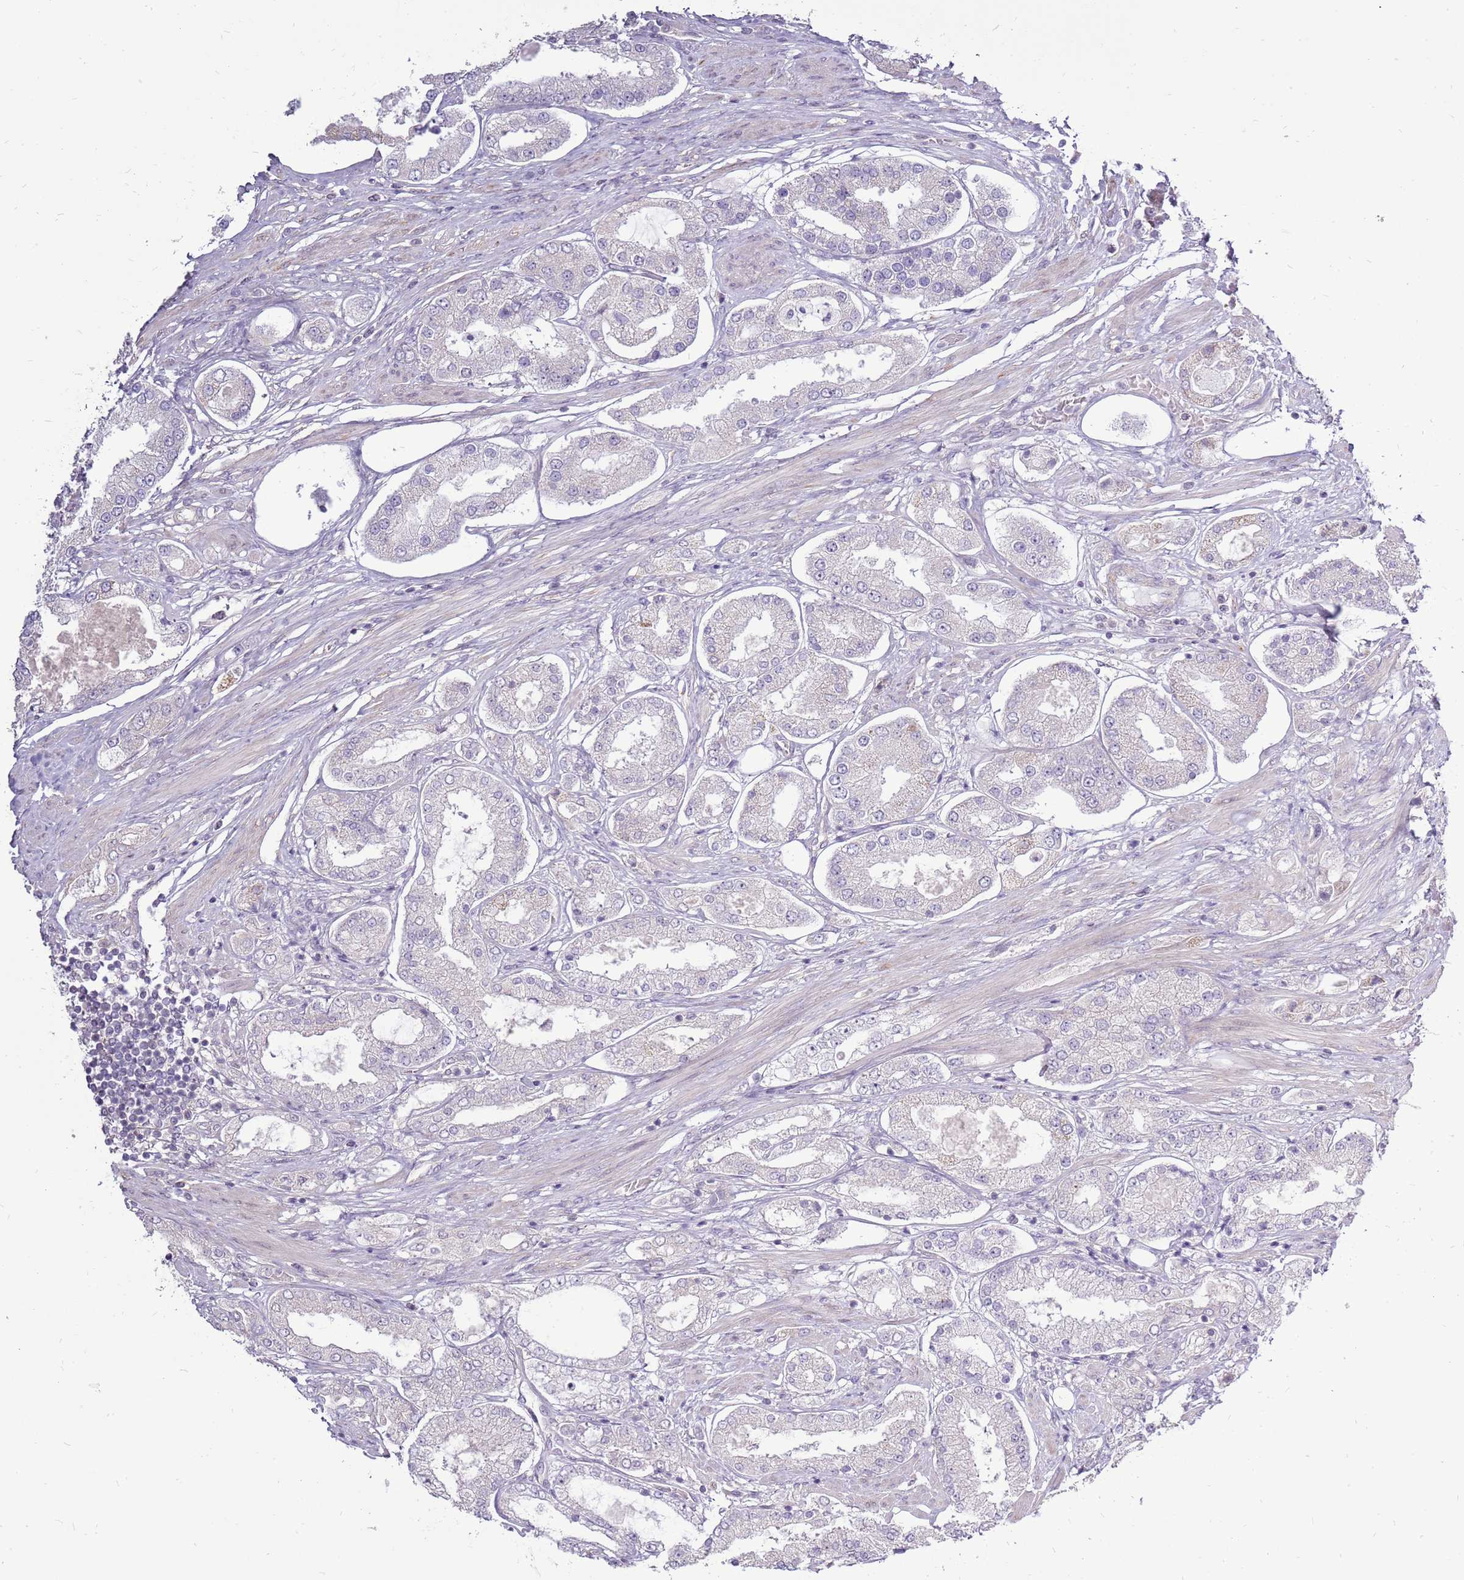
{"staining": {"intensity": "negative", "quantity": "none", "location": "none"}, "tissue": "prostate cancer", "cell_type": "Tumor cells", "image_type": "cancer", "snomed": [{"axis": "morphology", "description": "Adenocarcinoma, High grade"}, {"axis": "topography", "description": "Prostate"}], "caption": "Prostate cancer was stained to show a protein in brown. There is no significant staining in tumor cells.", "gene": "UGGT2", "patient": {"sex": "male", "age": 69}}